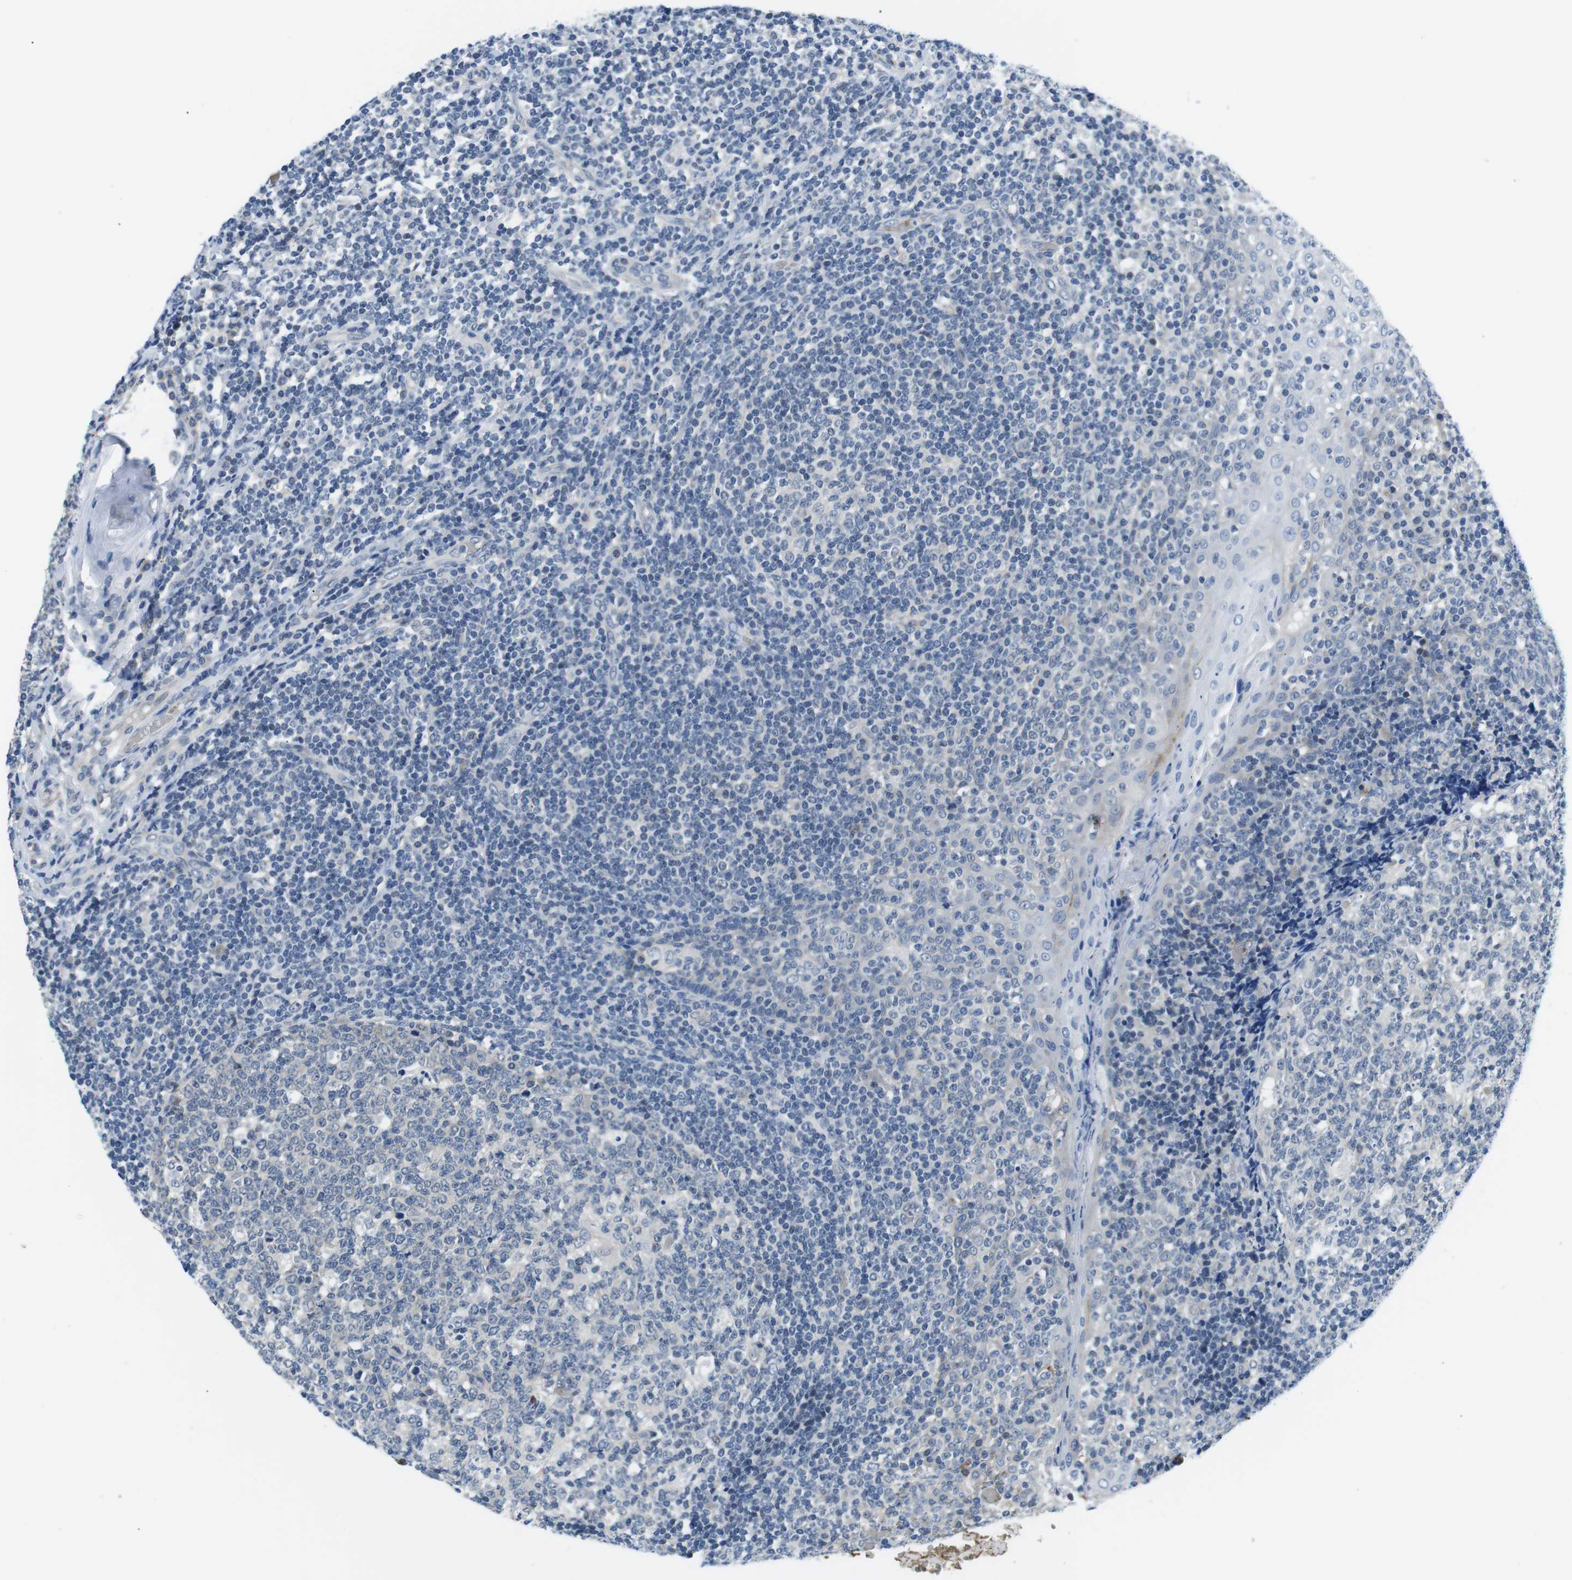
{"staining": {"intensity": "negative", "quantity": "none", "location": "none"}, "tissue": "tonsil", "cell_type": "Germinal center cells", "image_type": "normal", "snomed": [{"axis": "morphology", "description": "Normal tissue, NOS"}, {"axis": "topography", "description": "Tonsil"}], "caption": "An image of tonsil stained for a protein displays no brown staining in germinal center cells.", "gene": "WSCD1", "patient": {"sex": "female", "age": 19}}